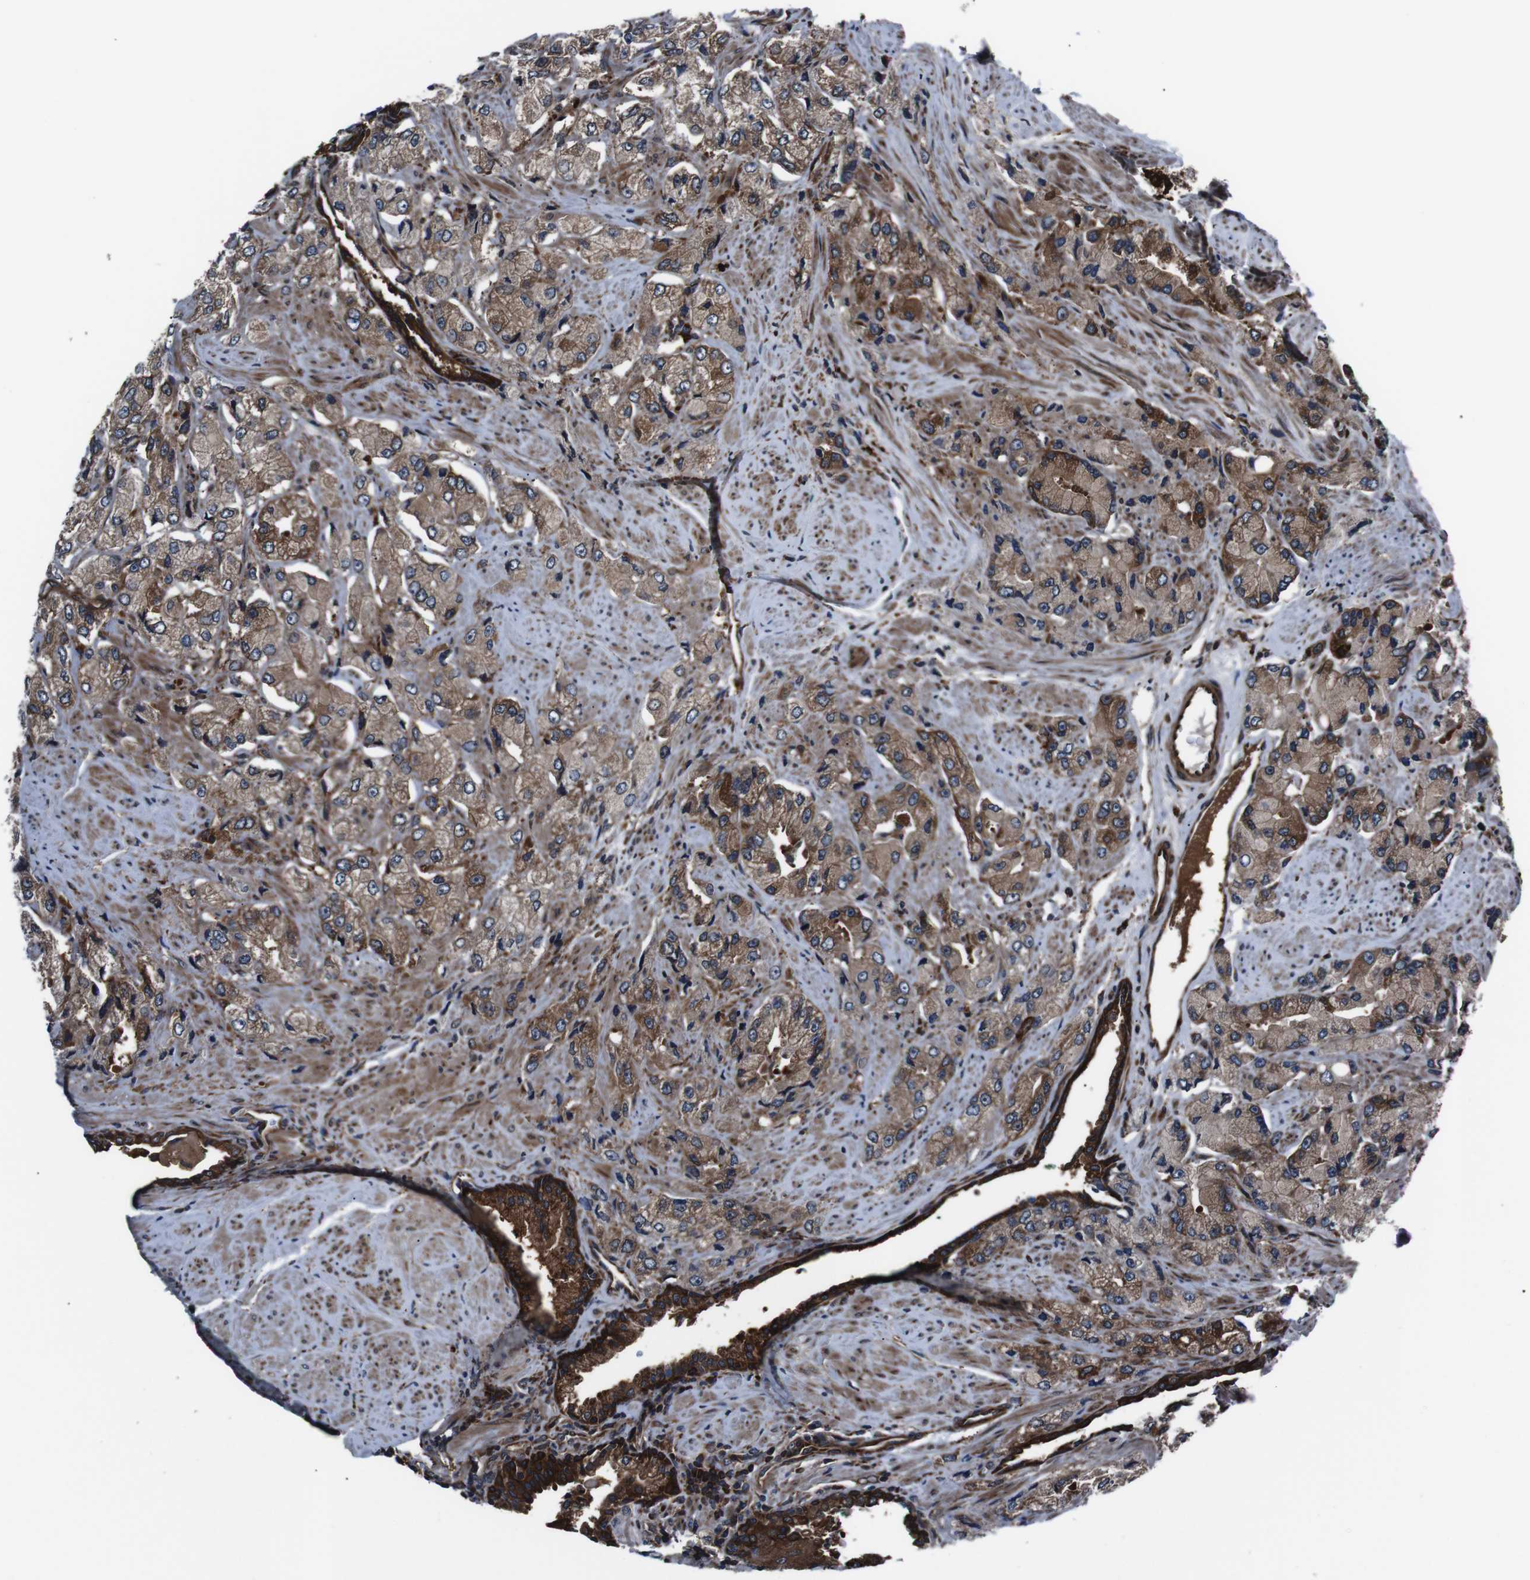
{"staining": {"intensity": "moderate", "quantity": ">75%", "location": "cytoplasmic/membranous"}, "tissue": "prostate cancer", "cell_type": "Tumor cells", "image_type": "cancer", "snomed": [{"axis": "morphology", "description": "Adenocarcinoma, High grade"}, {"axis": "topography", "description": "Prostate"}], "caption": "Brown immunohistochemical staining in human prostate high-grade adenocarcinoma shows moderate cytoplasmic/membranous staining in approximately >75% of tumor cells.", "gene": "EIF4A2", "patient": {"sex": "male", "age": 58}}